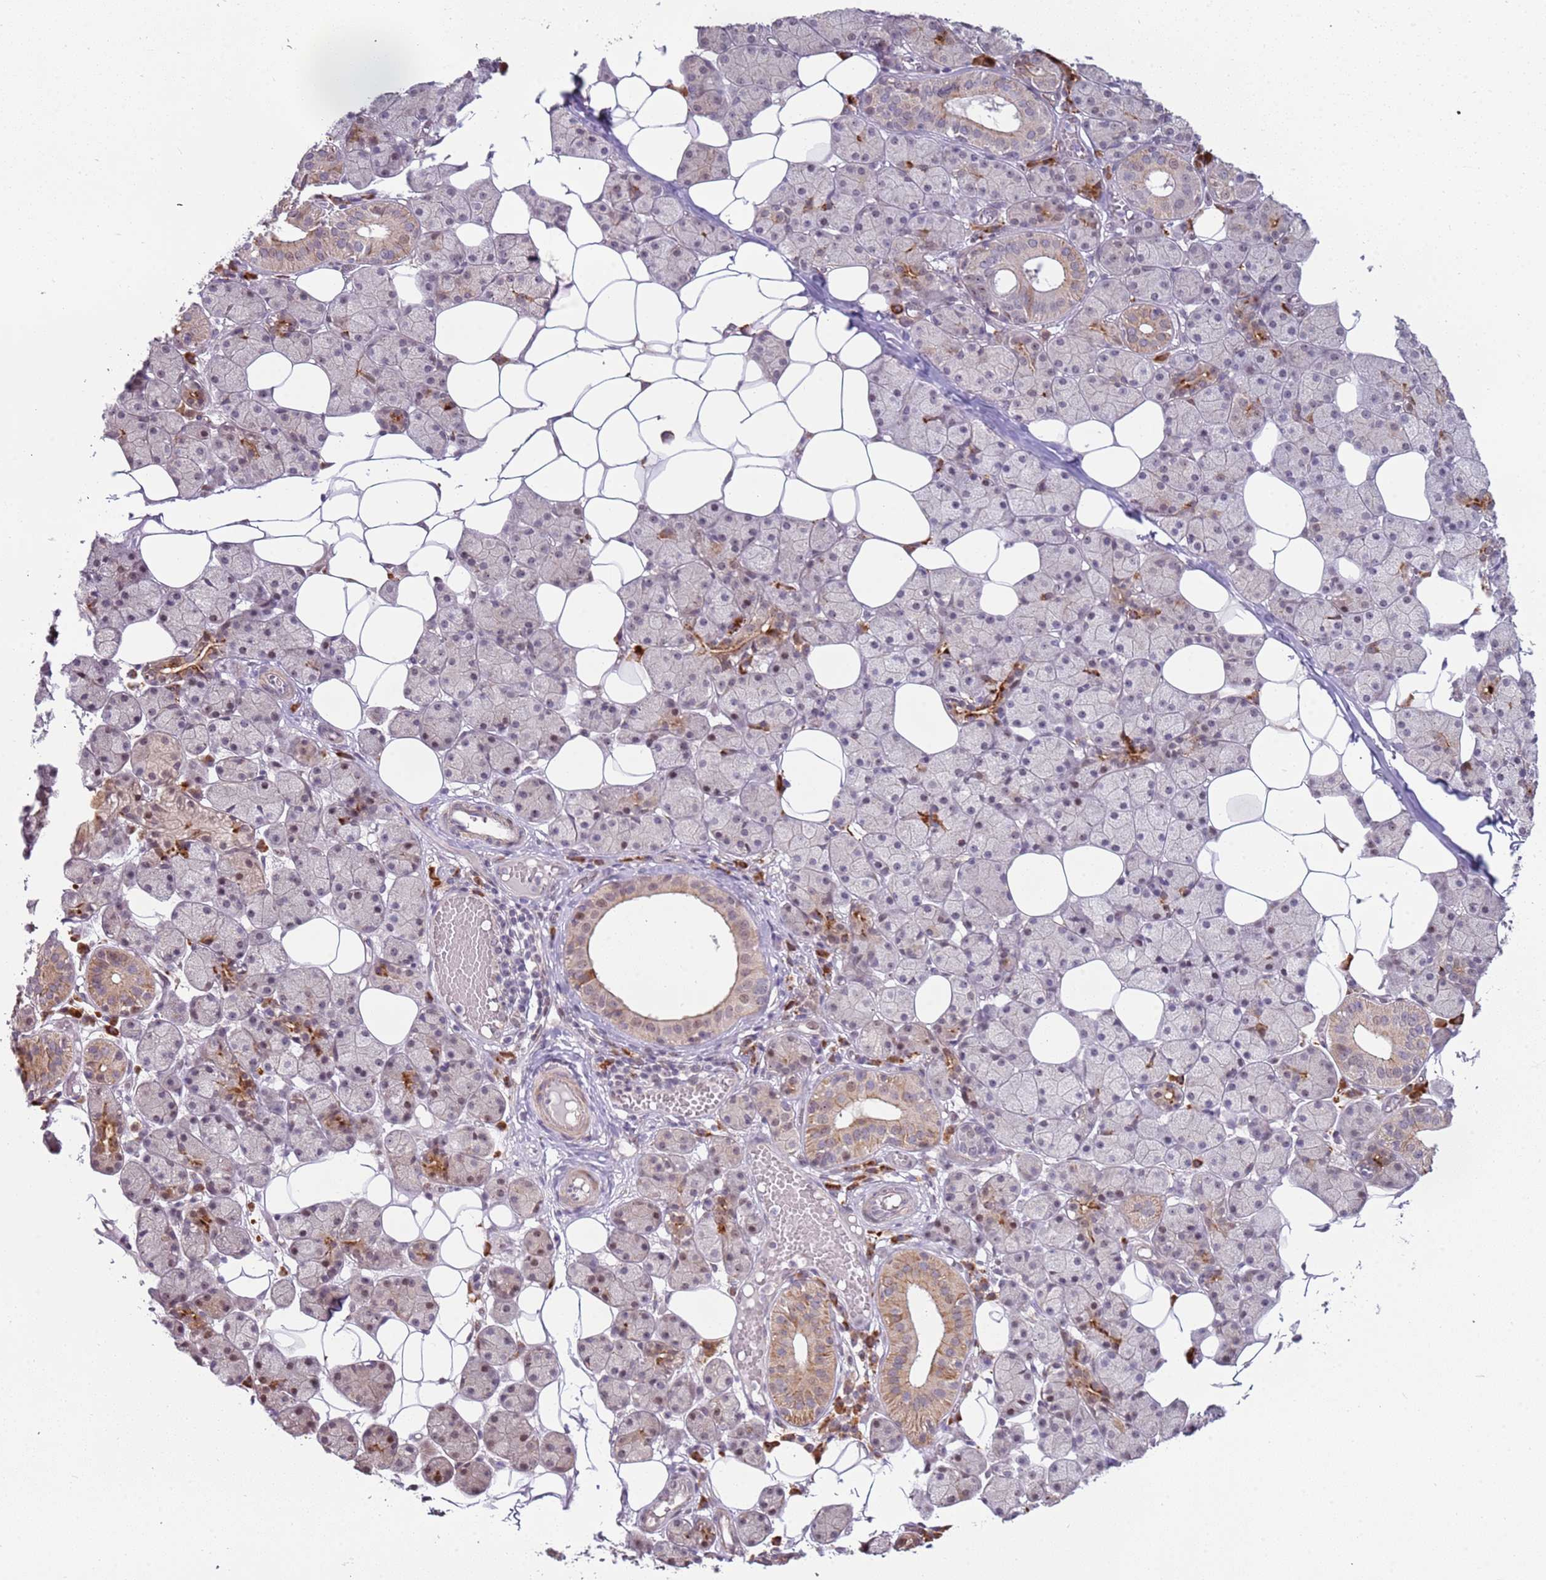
{"staining": {"intensity": "moderate", "quantity": "25%-75%", "location": "cytoplasmic/membranous,nuclear"}, "tissue": "salivary gland", "cell_type": "Glandular cells", "image_type": "normal", "snomed": [{"axis": "morphology", "description": "Normal tissue, NOS"}, {"axis": "topography", "description": "Salivary gland"}], "caption": "Salivary gland stained for a protein exhibits moderate cytoplasmic/membranous,nuclear positivity in glandular cells.", "gene": "UCMA", "patient": {"sex": "female", "age": 33}}